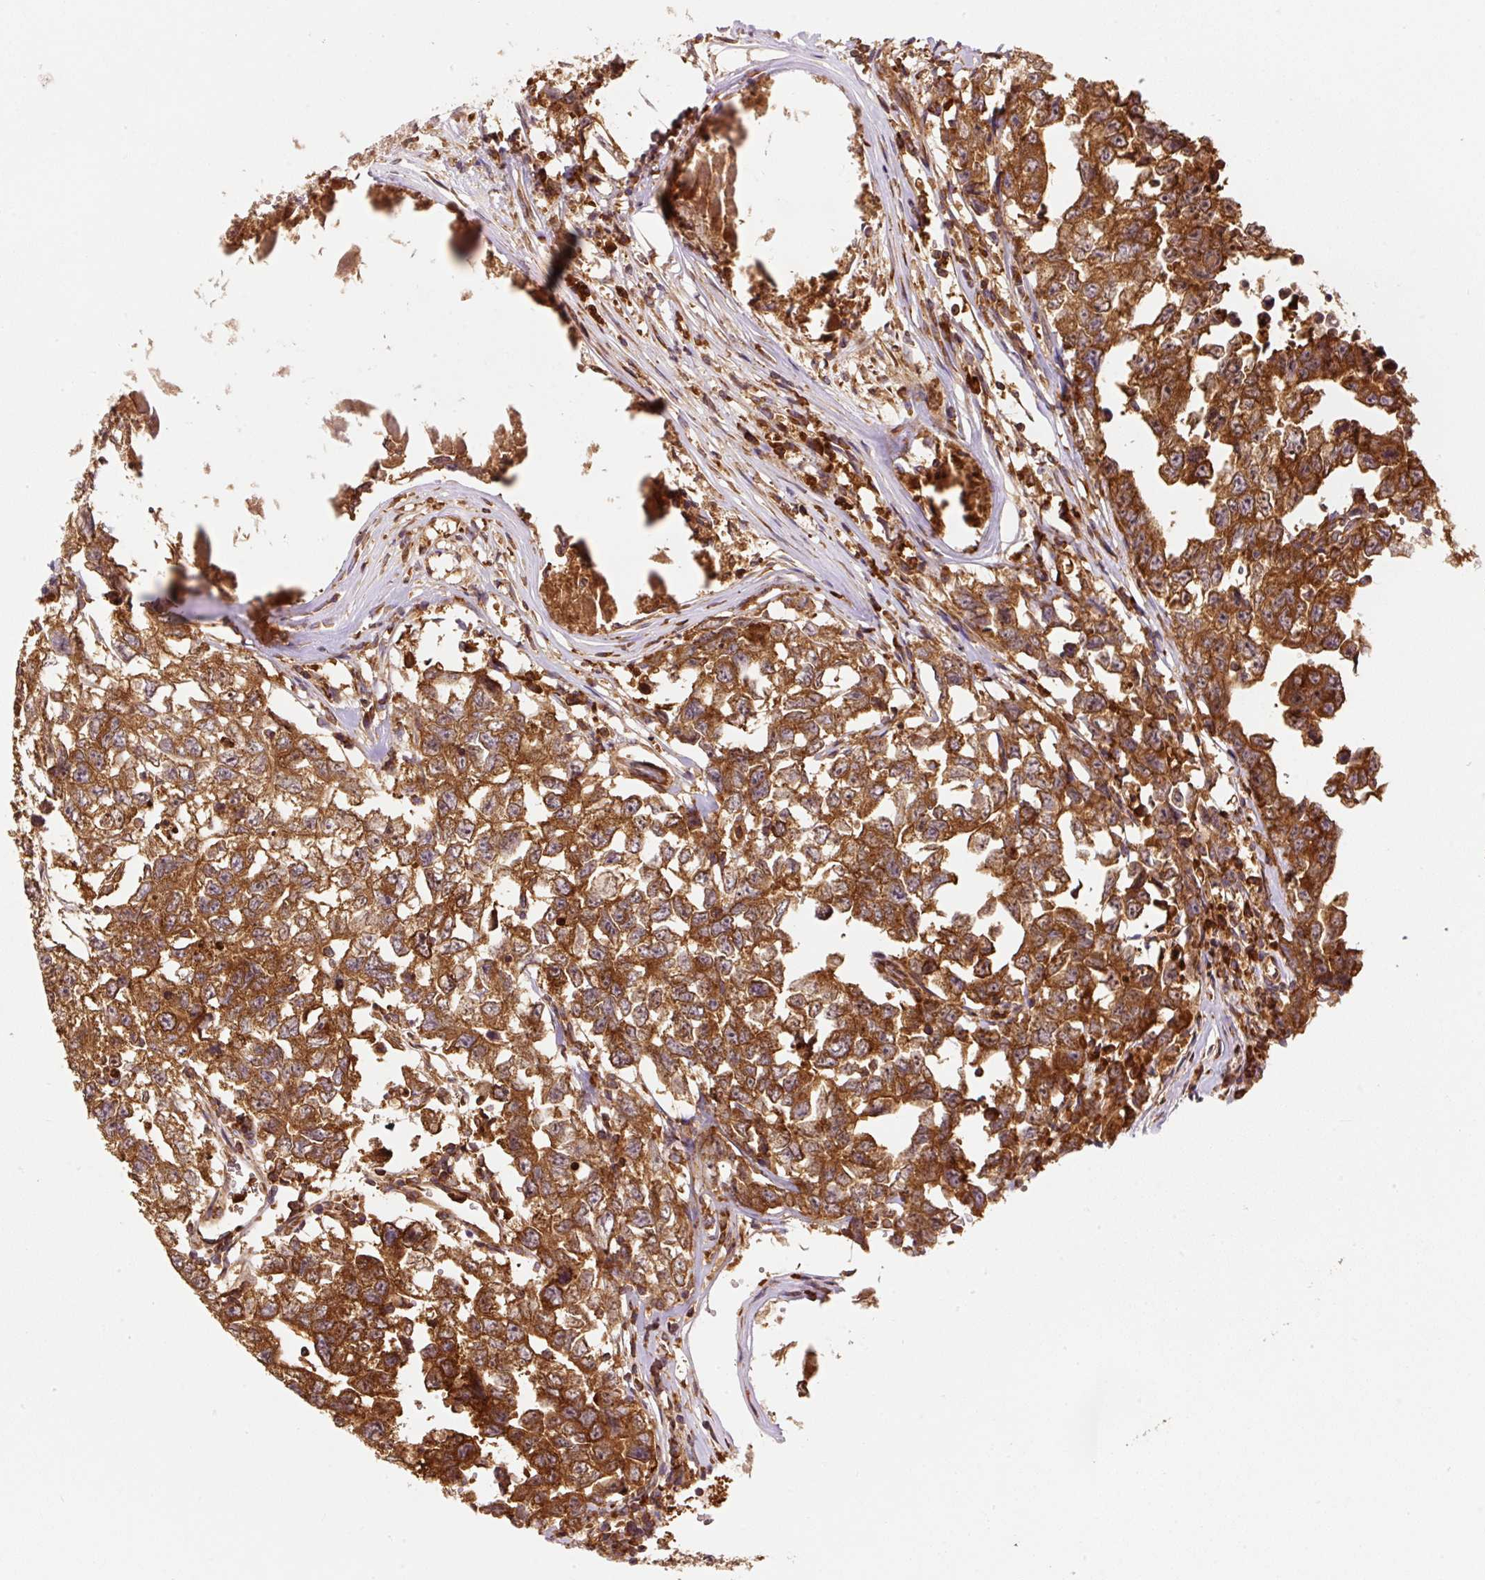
{"staining": {"intensity": "strong", "quantity": ">75%", "location": "cytoplasmic/membranous"}, "tissue": "testis cancer", "cell_type": "Tumor cells", "image_type": "cancer", "snomed": [{"axis": "morphology", "description": "Carcinoma, Embryonal, NOS"}, {"axis": "topography", "description": "Testis"}], "caption": "Testis cancer (embryonal carcinoma) stained for a protein (brown) displays strong cytoplasmic/membranous positive staining in about >75% of tumor cells.", "gene": "EIF2S2", "patient": {"sex": "male", "age": 22}}